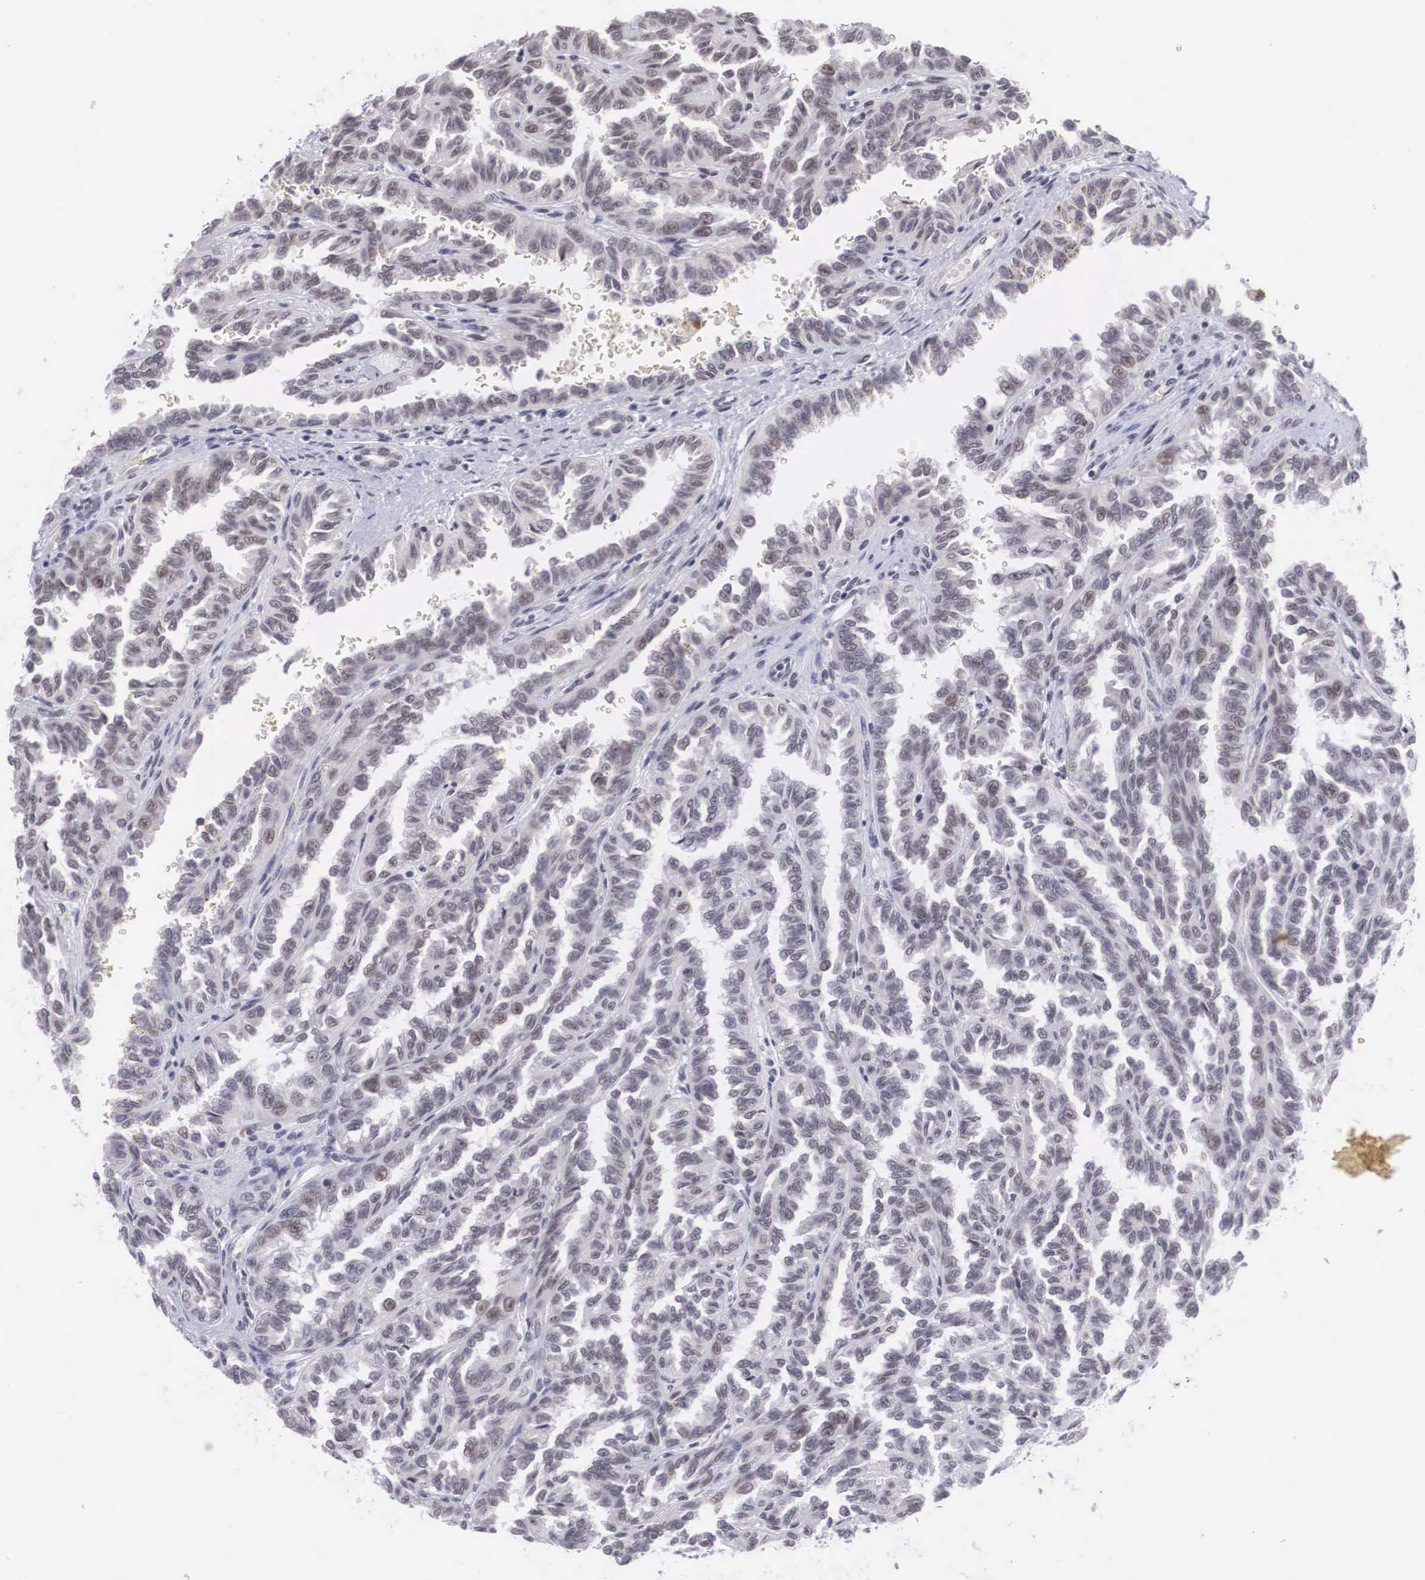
{"staining": {"intensity": "weak", "quantity": "<25%", "location": "nuclear"}, "tissue": "renal cancer", "cell_type": "Tumor cells", "image_type": "cancer", "snomed": [{"axis": "morphology", "description": "Inflammation, NOS"}, {"axis": "morphology", "description": "Adenocarcinoma, NOS"}, {"axis": "topography", "description": "Kidney"}], "caption": "Renal cancer (adenocarcinoma) stained for a protein using immunohistochemistry reveals no staining tumor cells.", "gene": "MORC2", "patient": {"sex": "male", "age": 68}}